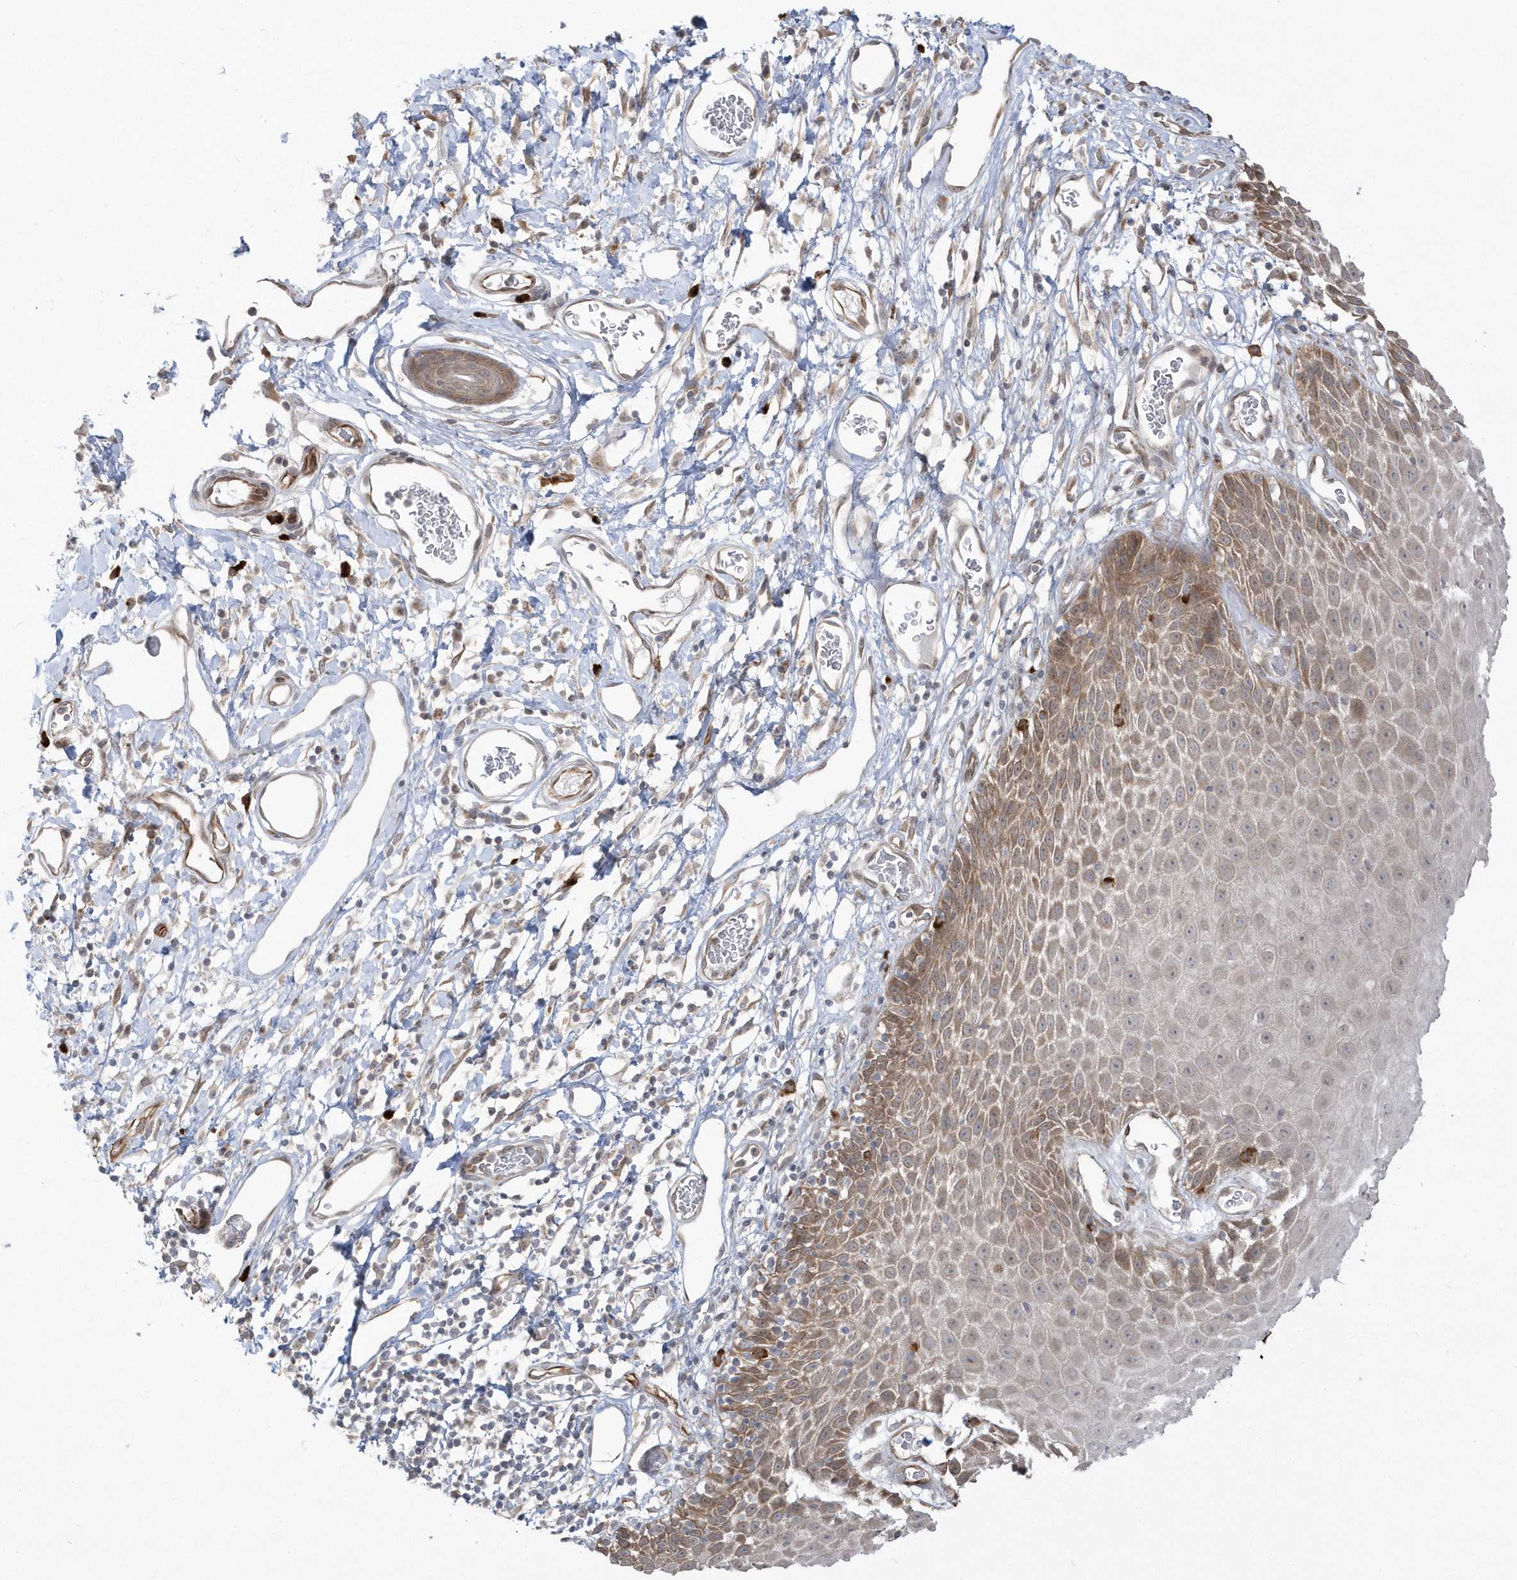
{"staining": {"intensity": "moderate", "quantity": ">75%", "location": "cytoplasmic/membranous"}, "tissue": "skin", "cell_type": "Epidermal cells", "image_type": "normal", "snomed": [{"axis": "morphology", "description": "Normal tissue, NOS"}, {"axis": "topography", "description": "Vulva"}], "caption": "Benign skin was stained to show a protein in brown. There is medium levels of moderate cytoplasmic/membranous positivity in approximately >75% of epidermal cells. (DAB (3,3'-diaminobenzidine) IHC with brightfield microscopy, high magnification).", "gene": "DHX57", "patient": {"sex": "female", "age": 68}}